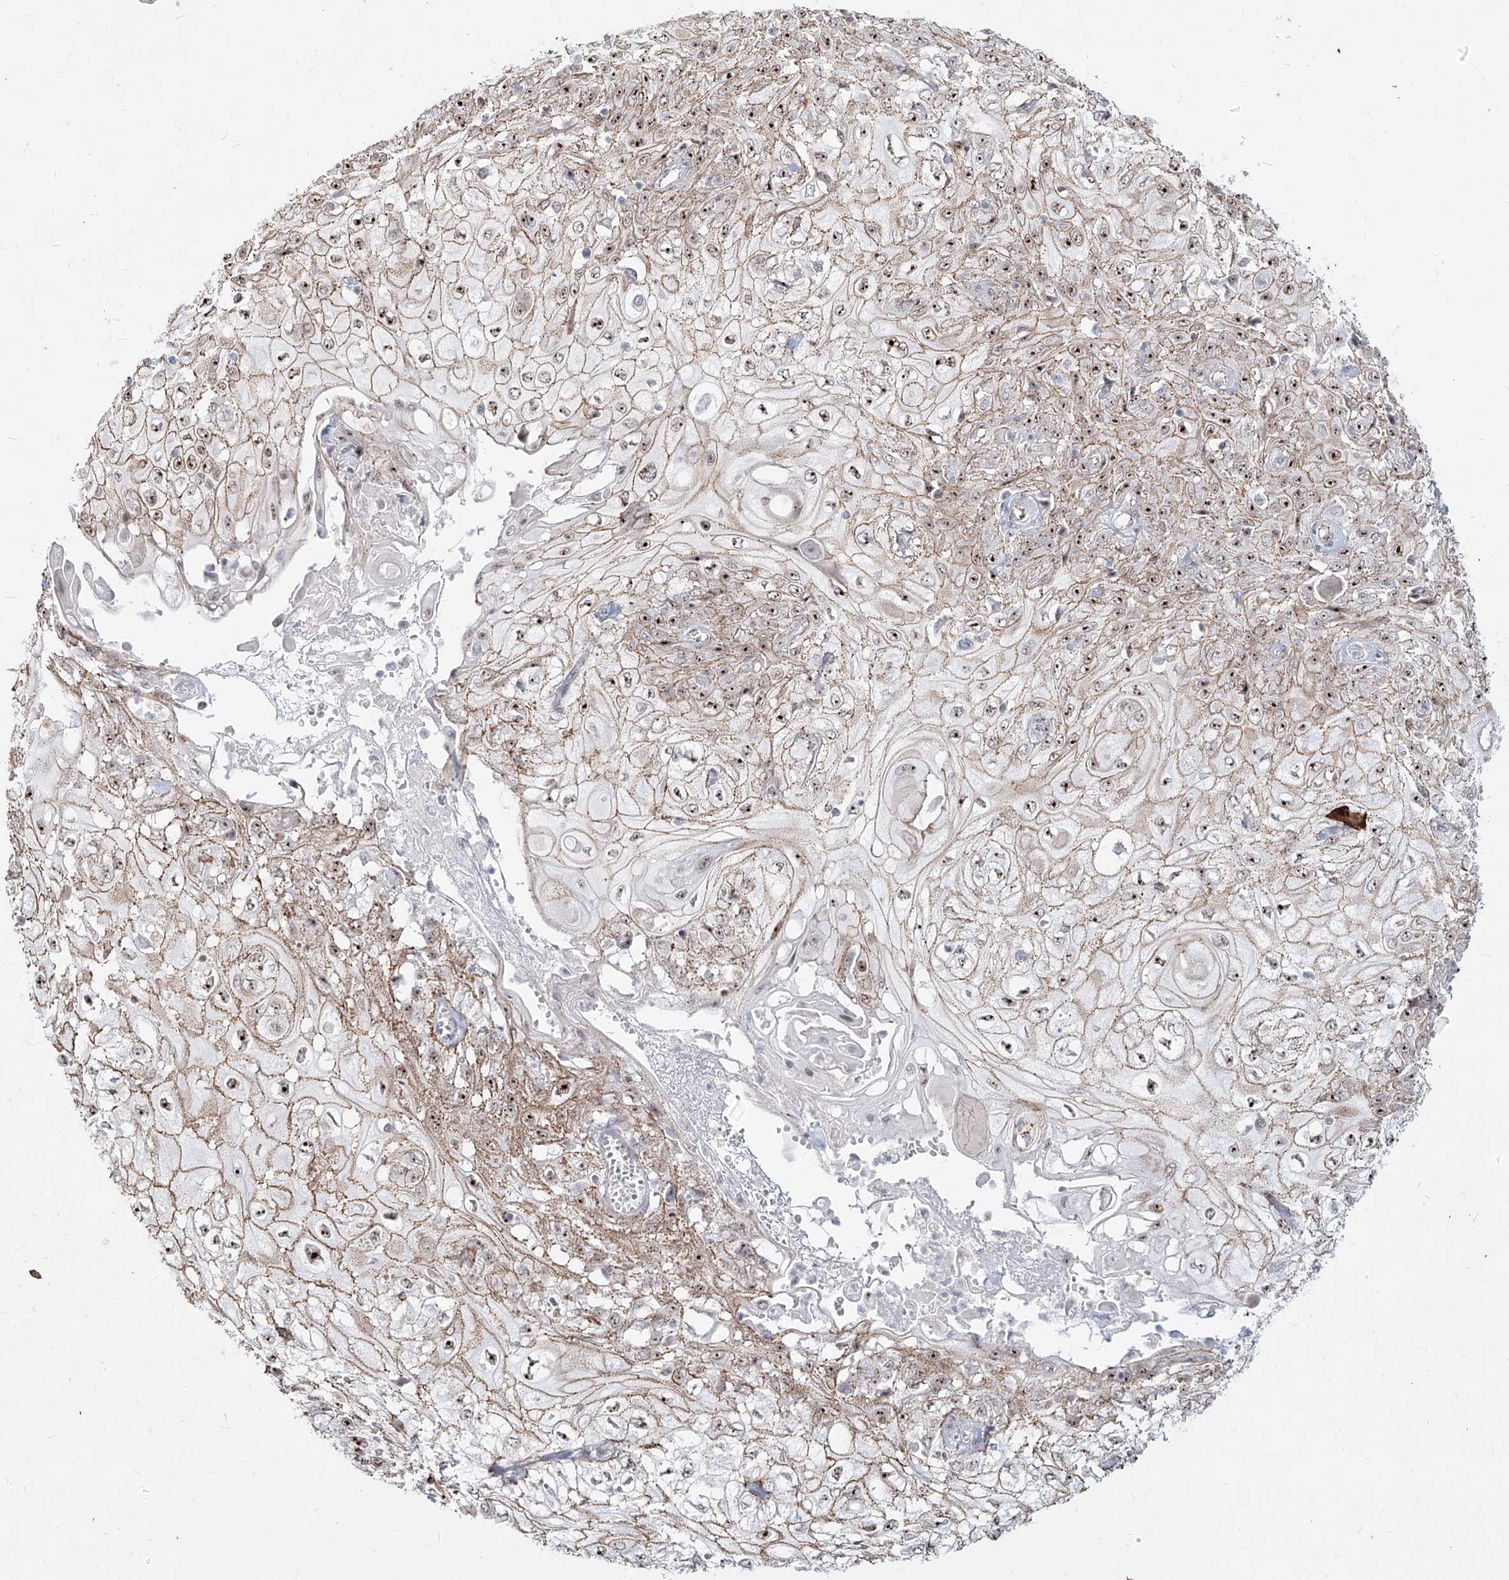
{"staining": {"intensity": "strong", "quantity": ">75%", "location": "nuclear"}, "tissue": "skin cancer", "cell_type": "Tumor cells", "image_type": "cancer", "snomed": [{"axis": "morphology", "description": "Squamous cell carcinoma, NOS"}, {"axis": "morphology", "description": "Squamous cell carcinoma, metastatic, NOS"}, {"axis": "topography", "description": "Skin"}, {"axis": "topography", "description": "Lymph node"}], "caption": "The photomicrograph displays staining of metastatic squamous cell carcinoma (skin), revealing strong nuclear protein positivity (brown color) within tumor cells.", "gene": "ZNF710", "patient": {"sex": "male", "age": 75}}